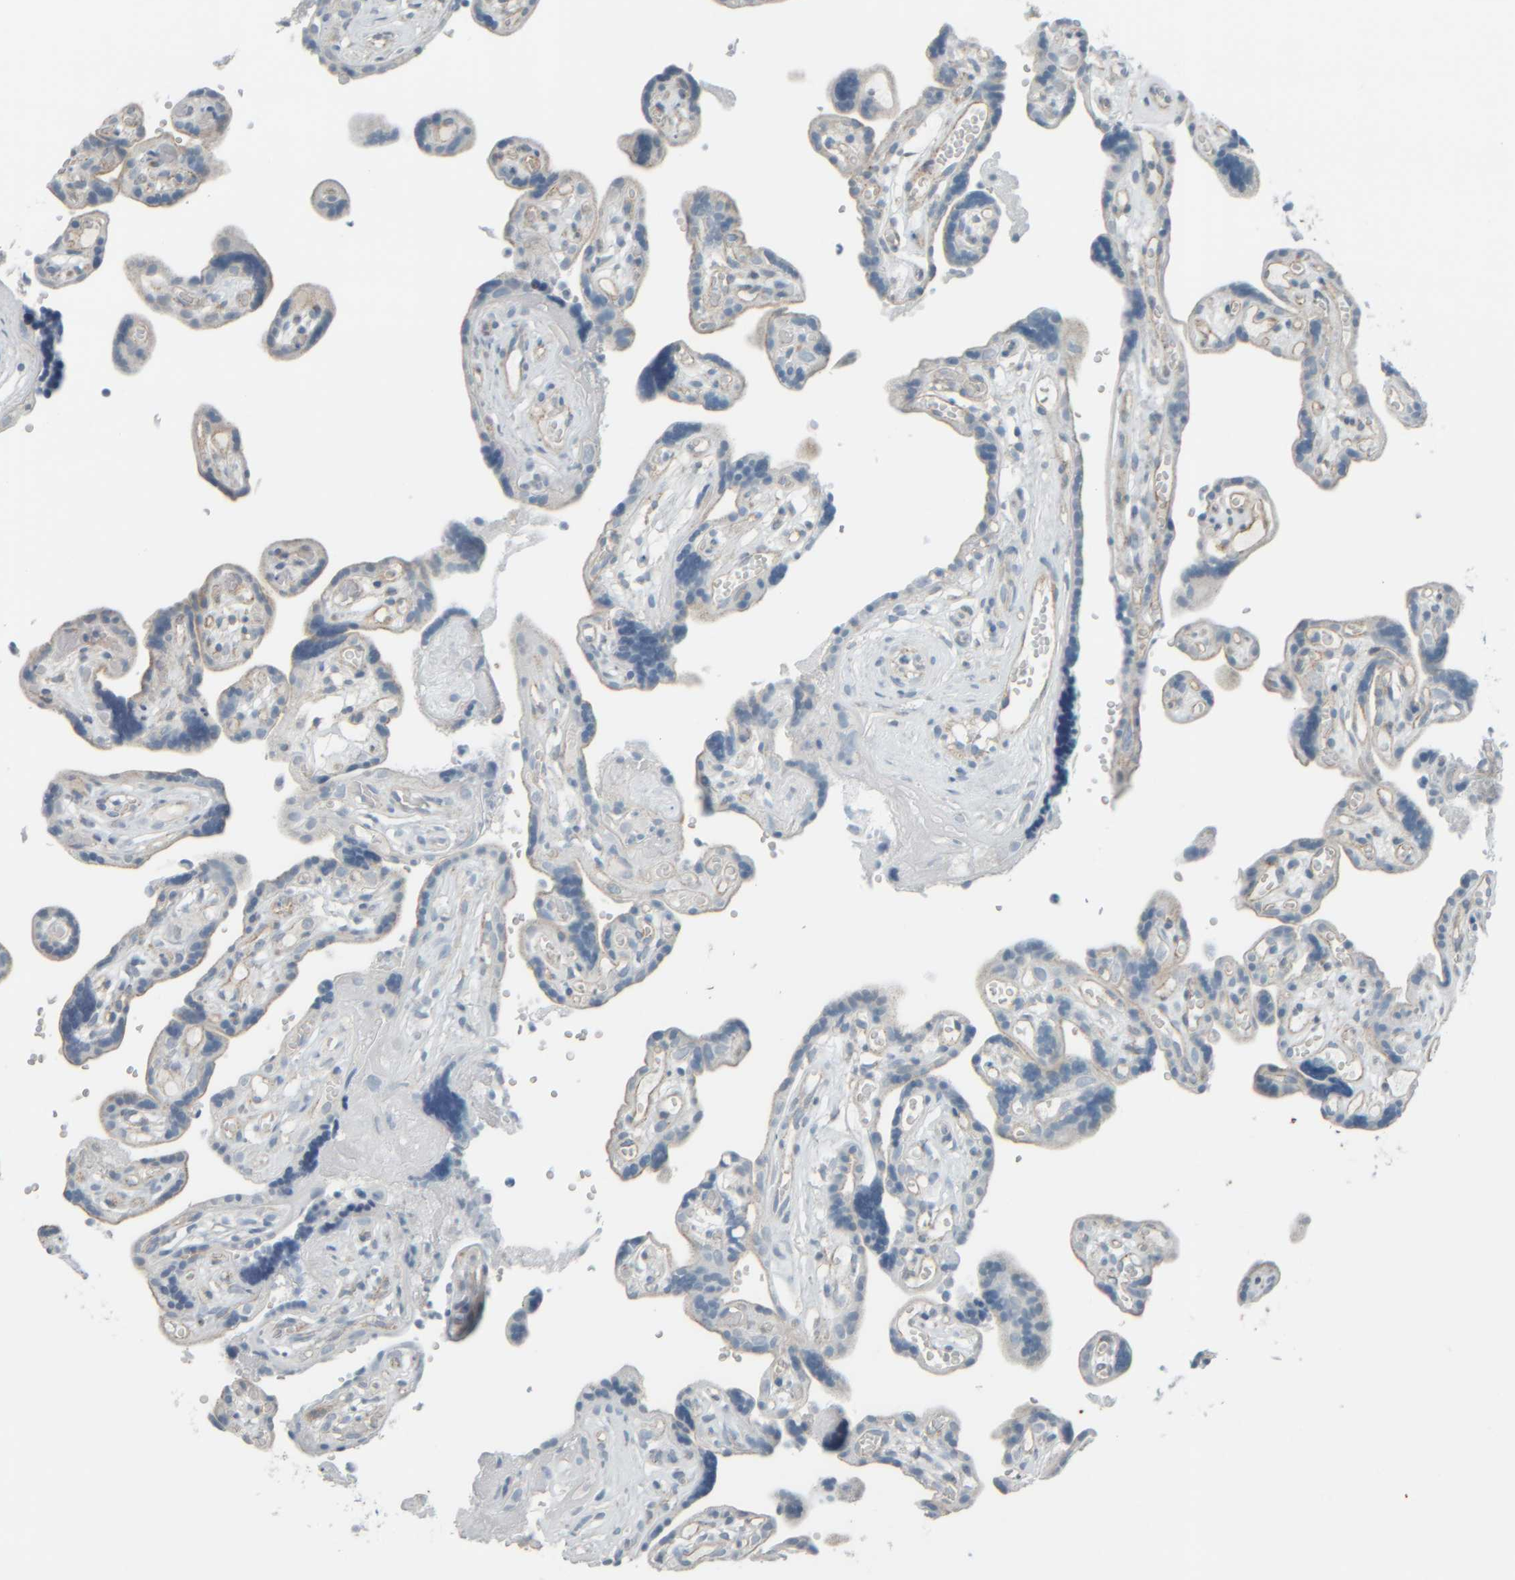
{"staining": {"intensity": "negative", "quantity": "none", "location": "none"}, "tissue": "placenta", "cell_type": "Decidual cells", "image_type": "normal", "snomed": [{"axis": "morphology", "description": "Normal tissue, NOS"}, {"axis": "topography", "description": "Placenta"}], "caption": "A histopathology image of placenta stained for a protein shows no brown staining in decidual cells.", "gene": "TPSAB1", "patient": {"sex": "female", "age": 30}}